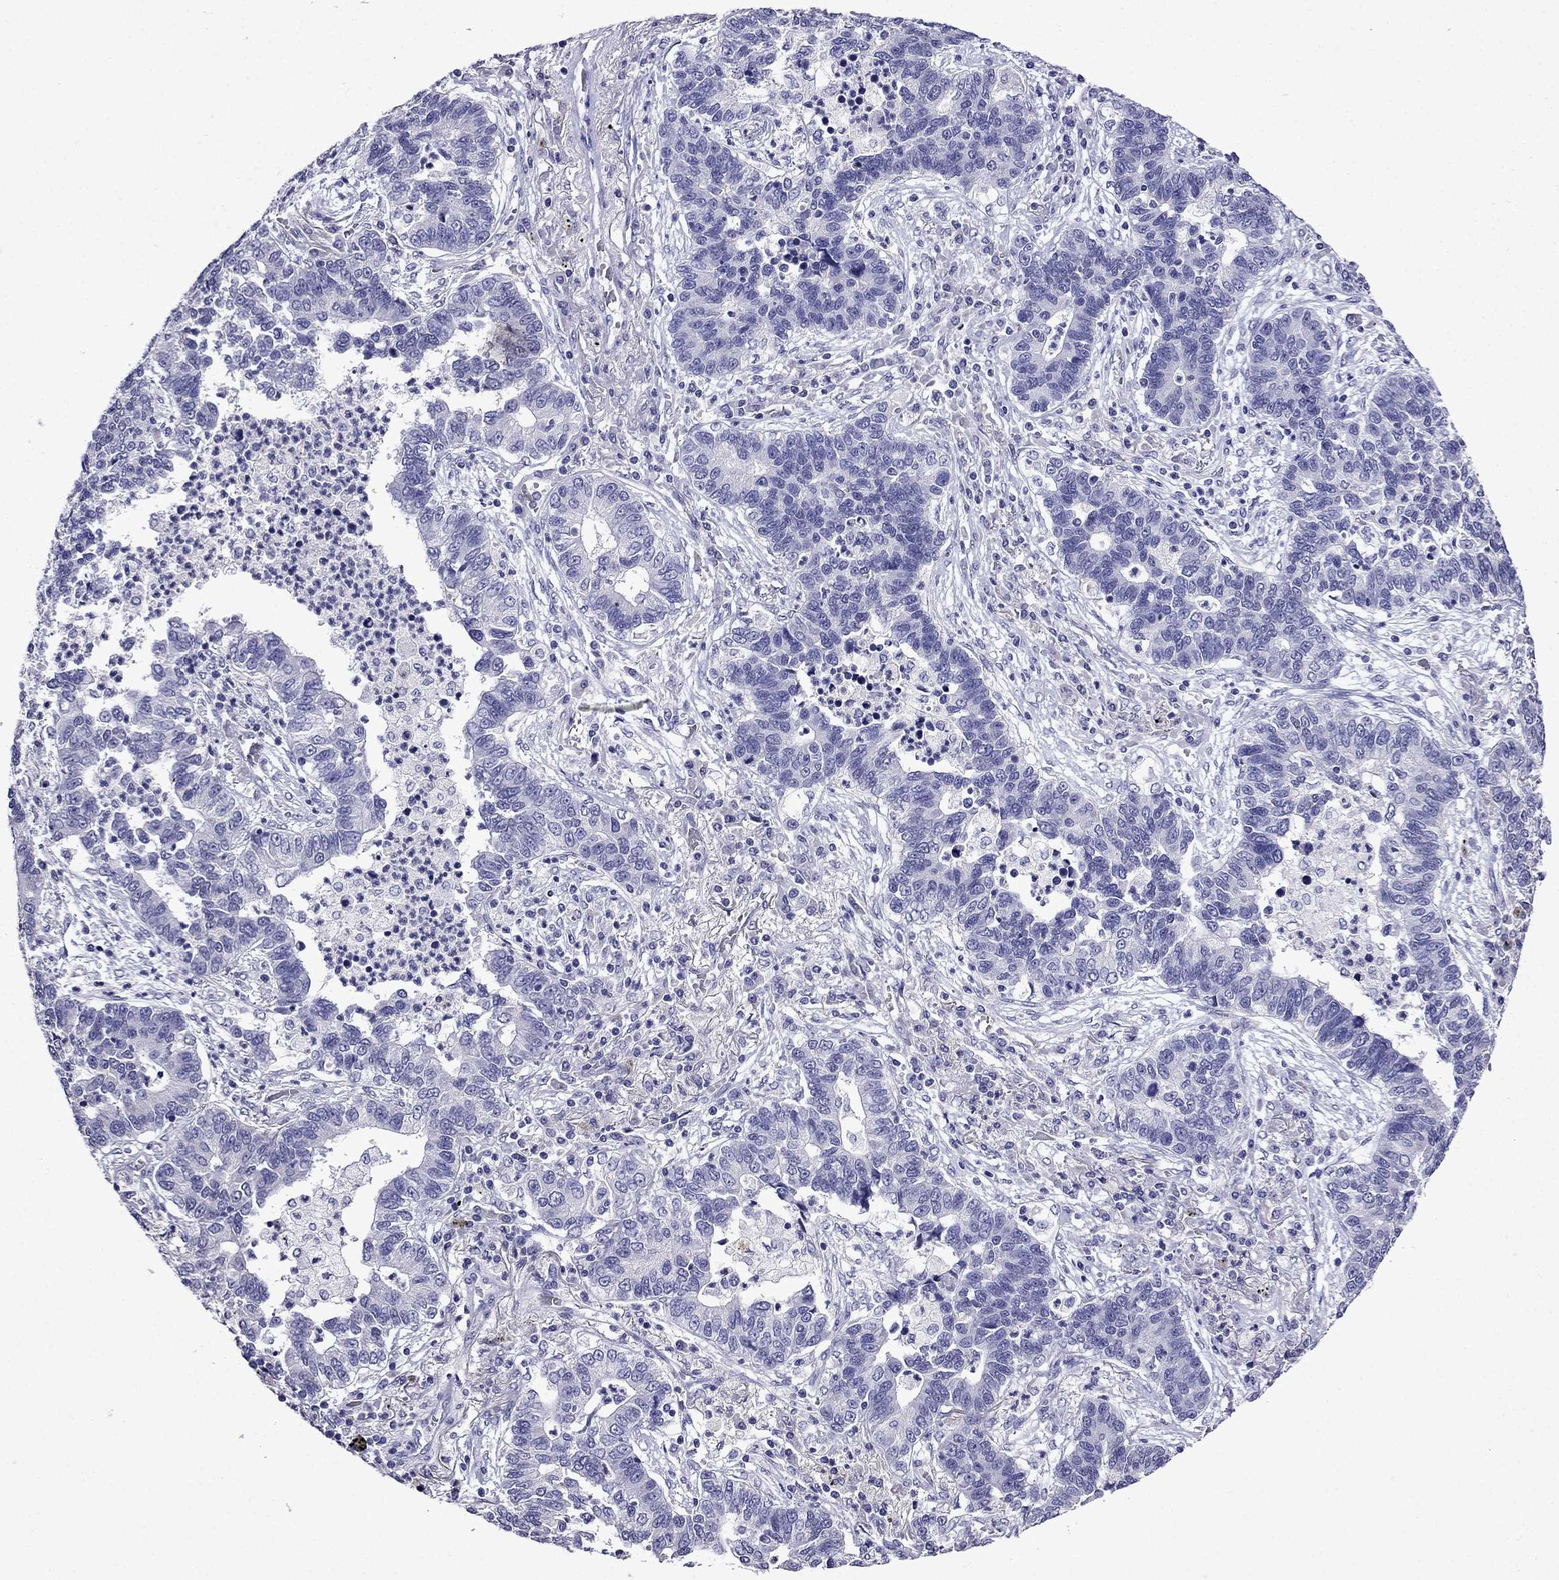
{"staining": {"intensity": "negative", "quantity": "none", "location": "none"}, "tissue": "lung cancer", "cell_type": "Tumor cells", "image_type": "cancer", "snomed": [{"axis": "morphology", "description": "Adenocarcinoma, NOS"}, {"axis": "topography", "description": "Lung"}], "caption": "There is no significant staining in tumor cells of lung adenocarcinoma.", "gene": "DNAH17", "patient": {"sex": "female", "age": 57}}